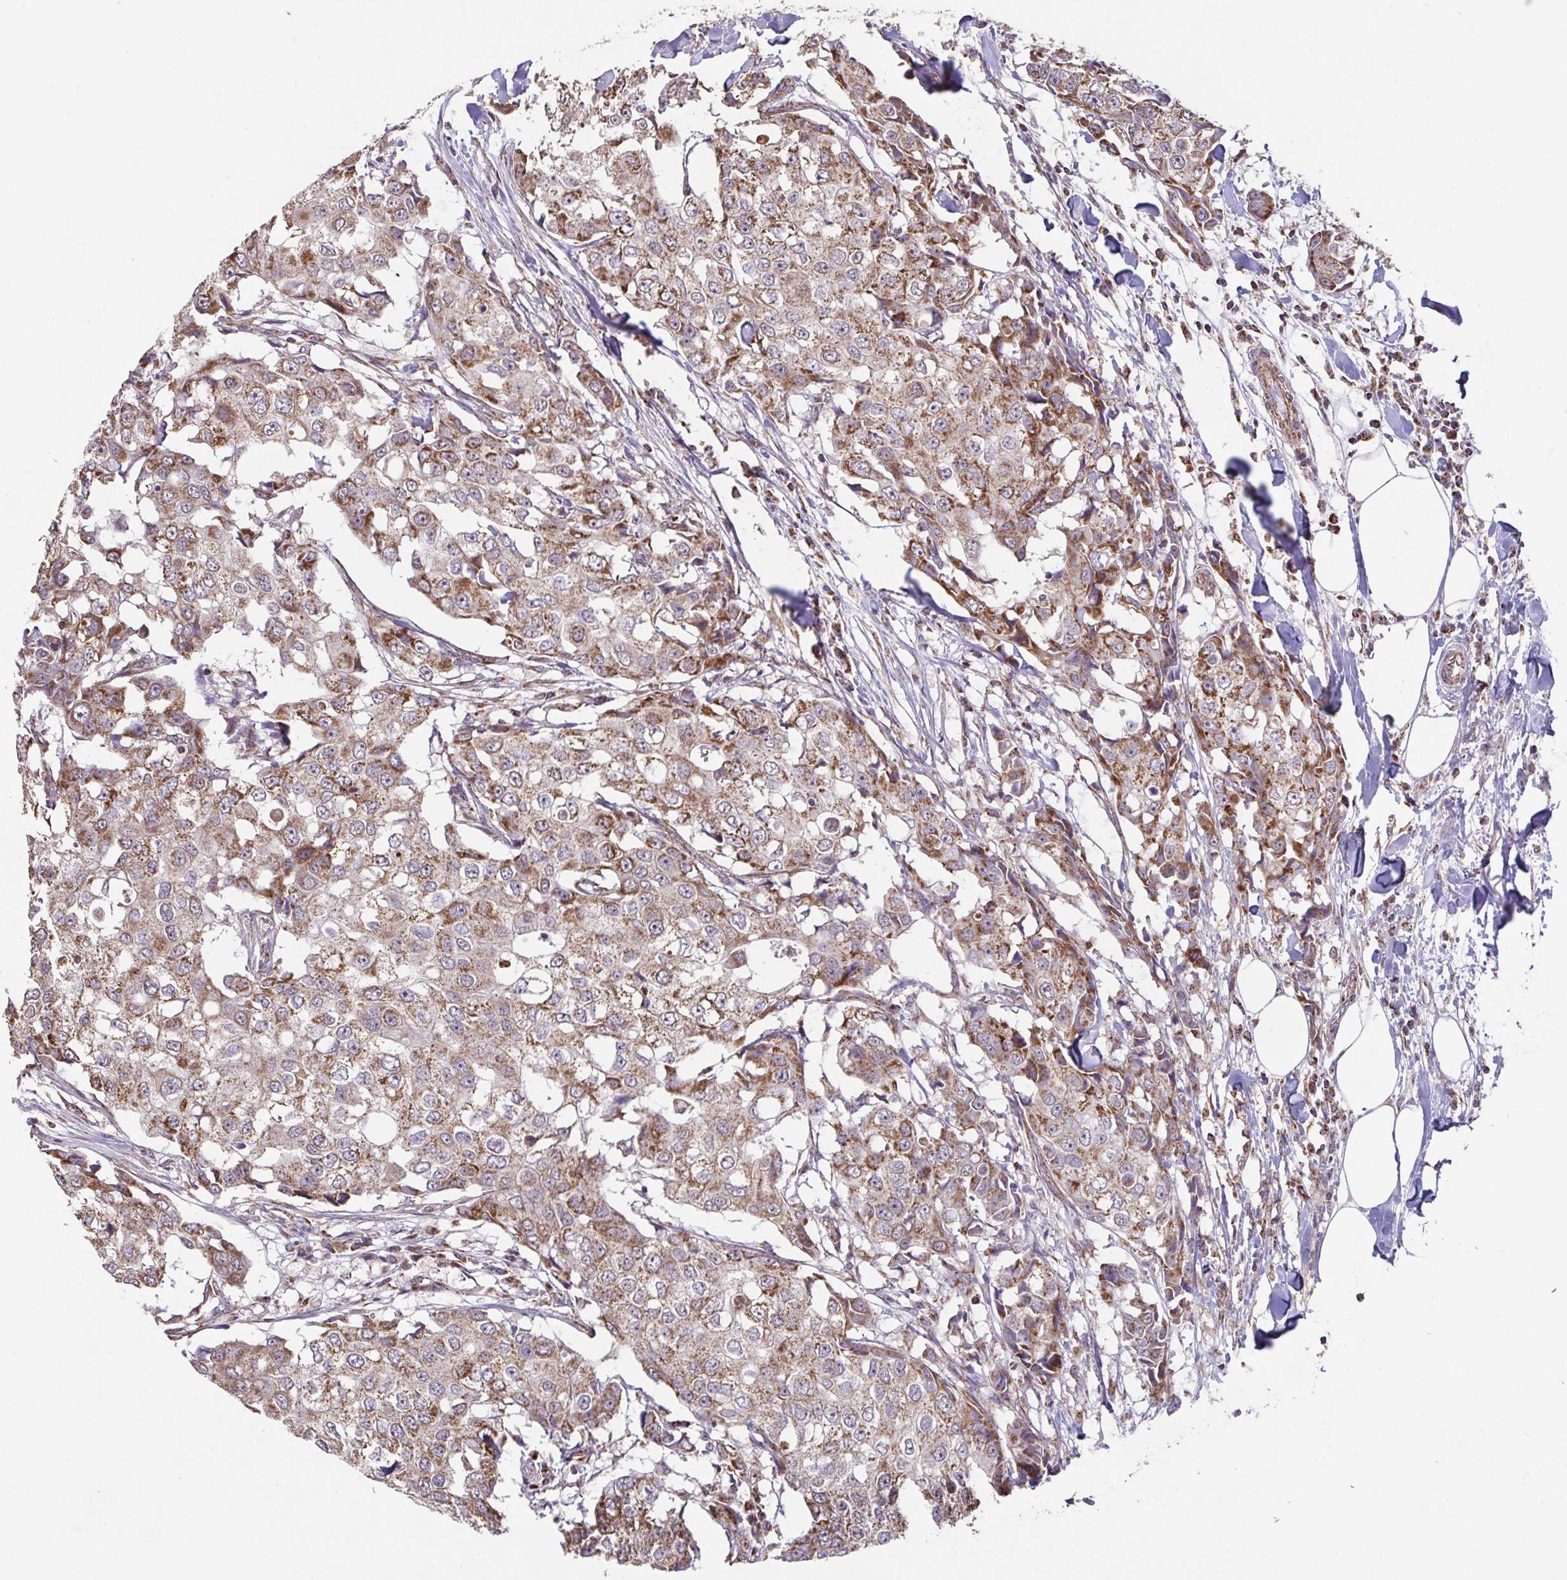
{"staining": {"intensity": "moderate", "quantity": "25%-75%", "location": "cytoplasmic/membranous"}, "tissue": "breast cancer", "cell_type": "Tumor cells", "image_type": "cancer", "snomed": [{"axis": "morphology", "description": "Duct carcinoma"}, {"axis": "topography", "description": "Breast"}], "caption": "Human intraductal carcinoma (breast) stained for a protein (brown) displays moderate cytoplasmic/membranous positive positivity in about 25%-75% of tumor cells.", "gene": "DIP2B", "patient": {"sex": "female", "age": 27}}